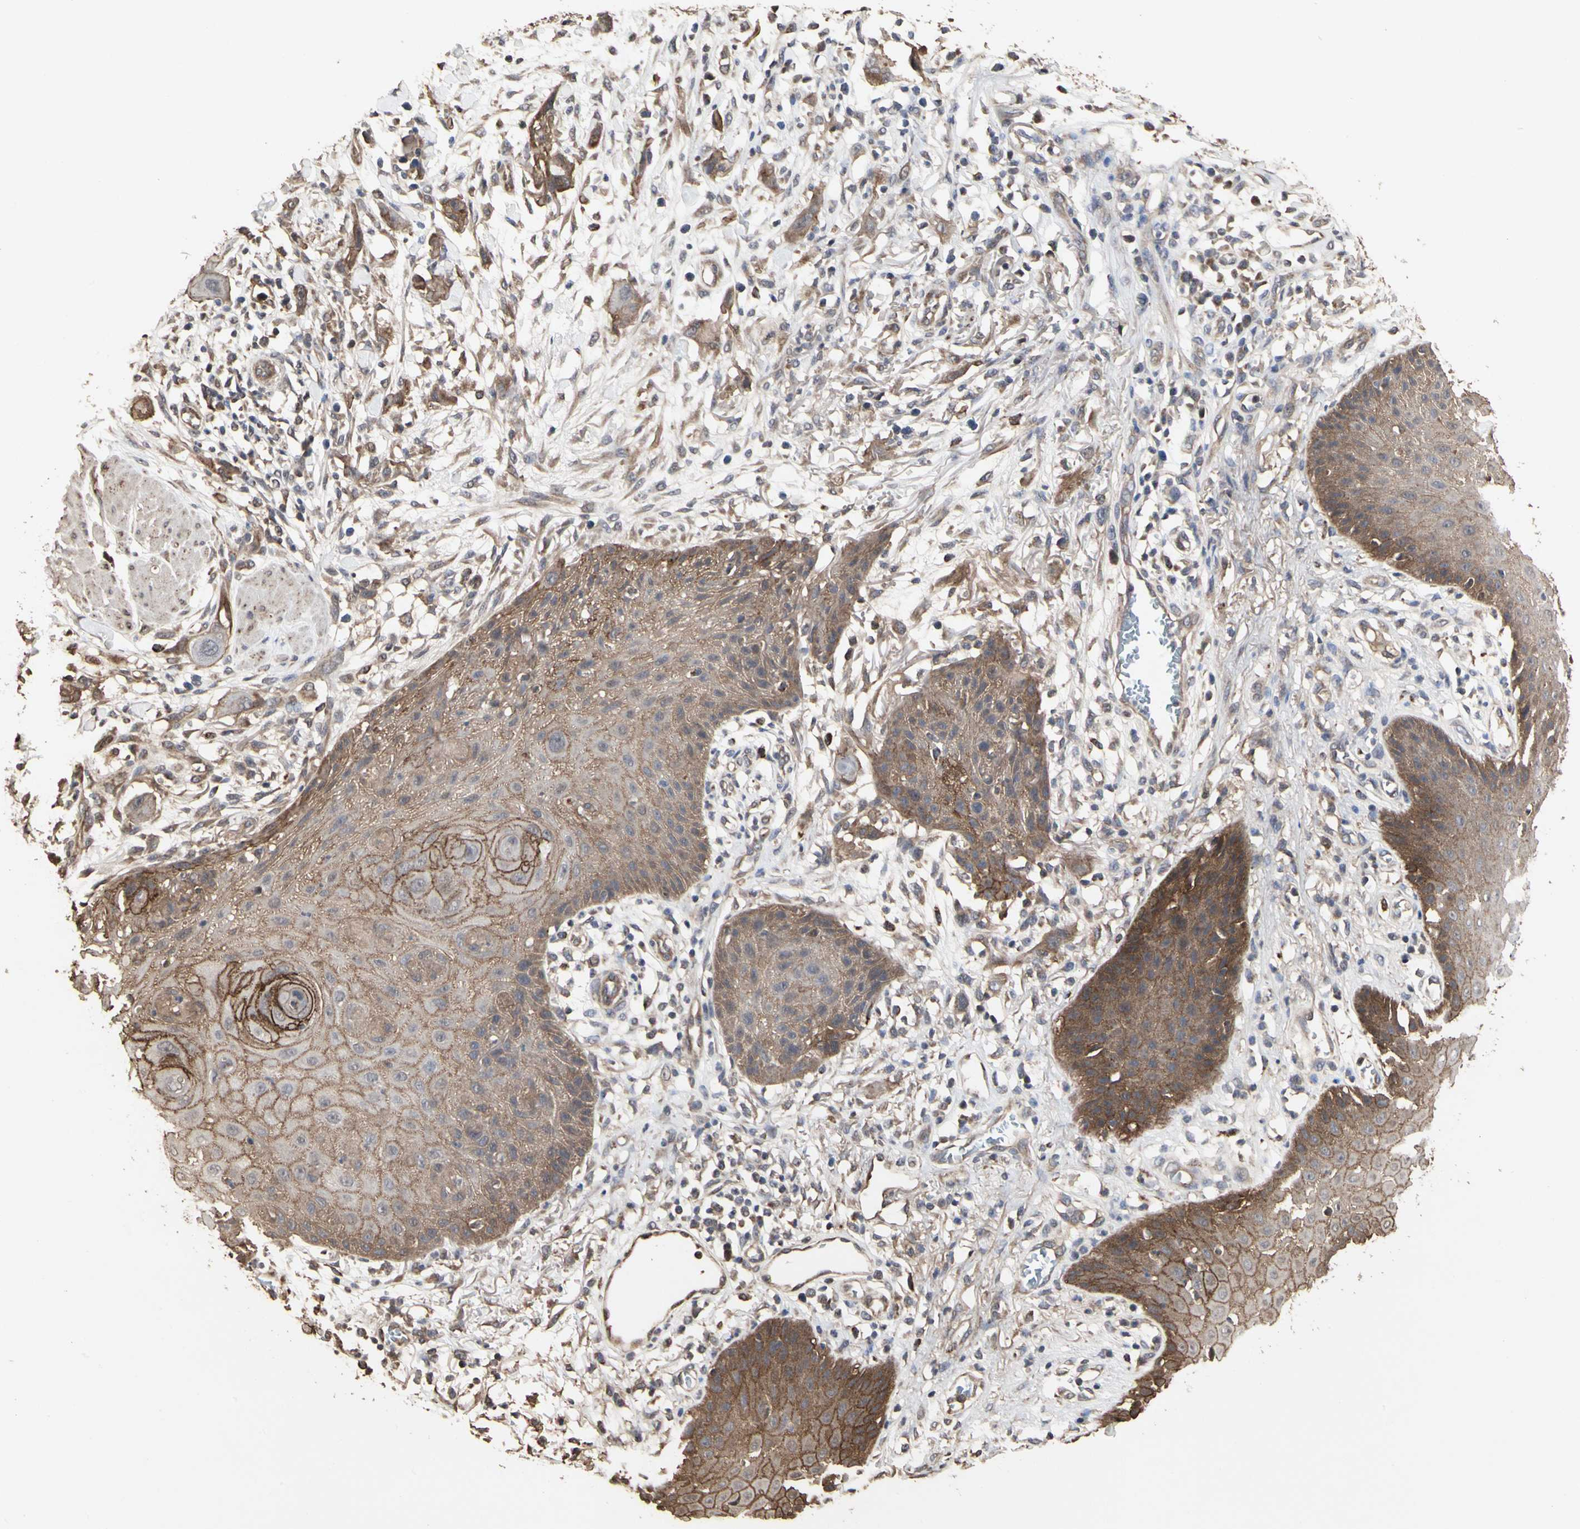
{"staining": {"intensity": "moderate", "quantity": ">75%", "location": "cytoplasmic/membranous"}, "tissue": "skin cancer", "cell_type": "Tumor cells", "image_type": "cancer", "snomed": [{"axis": "morphology", "description": "Normal tissue, NOS"}, {"axis": "morphology", "description": "Squamous cell carcinoma, NOS"}, {"axis": "topography", "description": "Skin"}], "caption": "An immunohistochemistry photomicrograph of neoplastic tissue is shown. Protein staining in brown shows moderate cytoplasmic/membranous positivity in squamous cell carcinoma (skin) within tumor cells. The protein of interest is stained brown, and the nuclei are stained in blue (DAB IHC with brightfield microscopy, high magnification).", "gene": "TAOK1", "patient": {"sex": "female", "age": 59}}